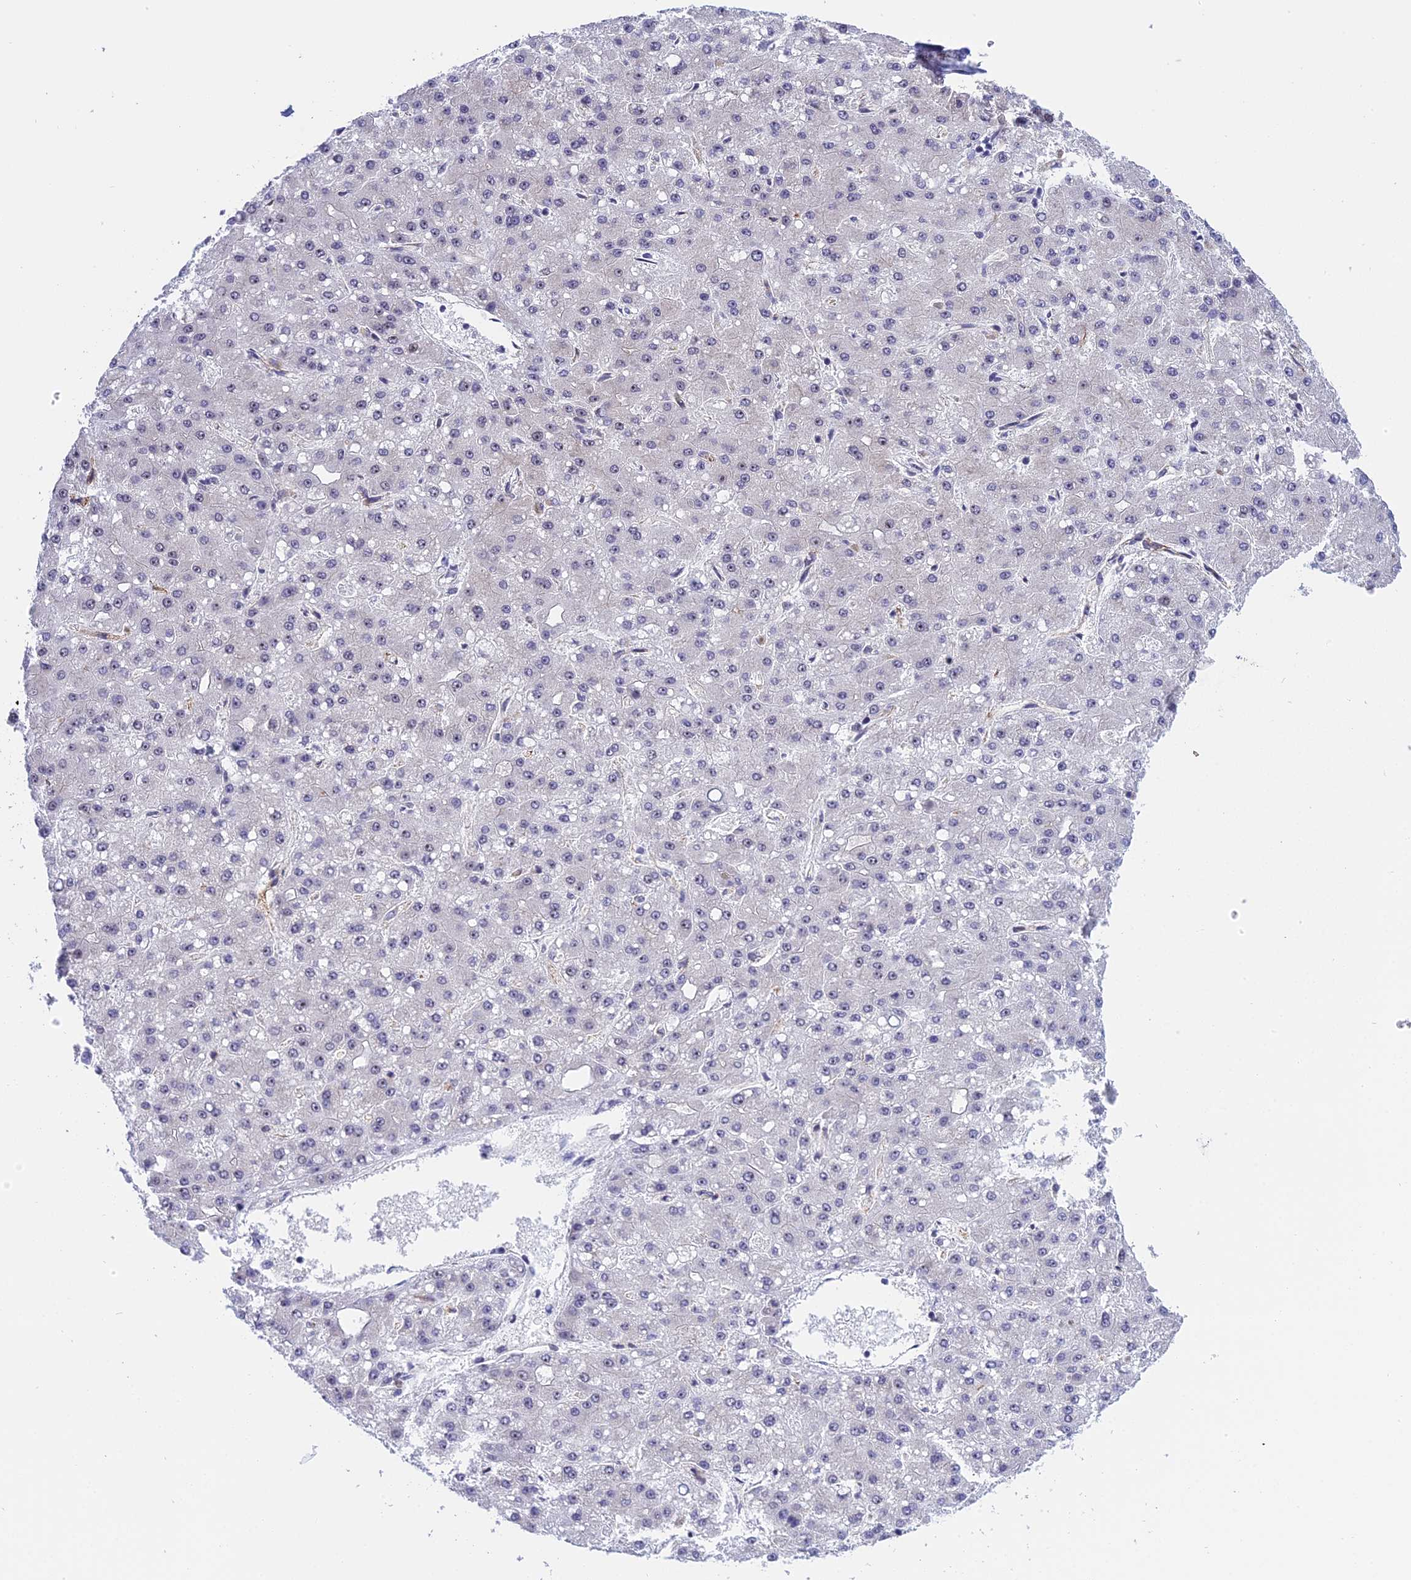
{"staining": {"intensity": "negative", "quantity": "none", "location": "none"}, "tissue": "liver cancer", "cell_type": "Tumor cells", "image_type": "cancer", "snomed": [{"axis": "morphology", "description": "Carcinoma, Hepatocellular, NOS"}, {"axis": "topography", "description": "Liver"}], "caption": "Immunohistochemistry image of neoplastic tissue: hepatocellular carcinoma (liver) stained with DAB demonstrates no significant protein staining in tumor cells. (Immunohistochemistry (ihc), brightfield microscopy, high magnification).", "gene": "MPND", "patient": {"sex": "male", "age": 67}}